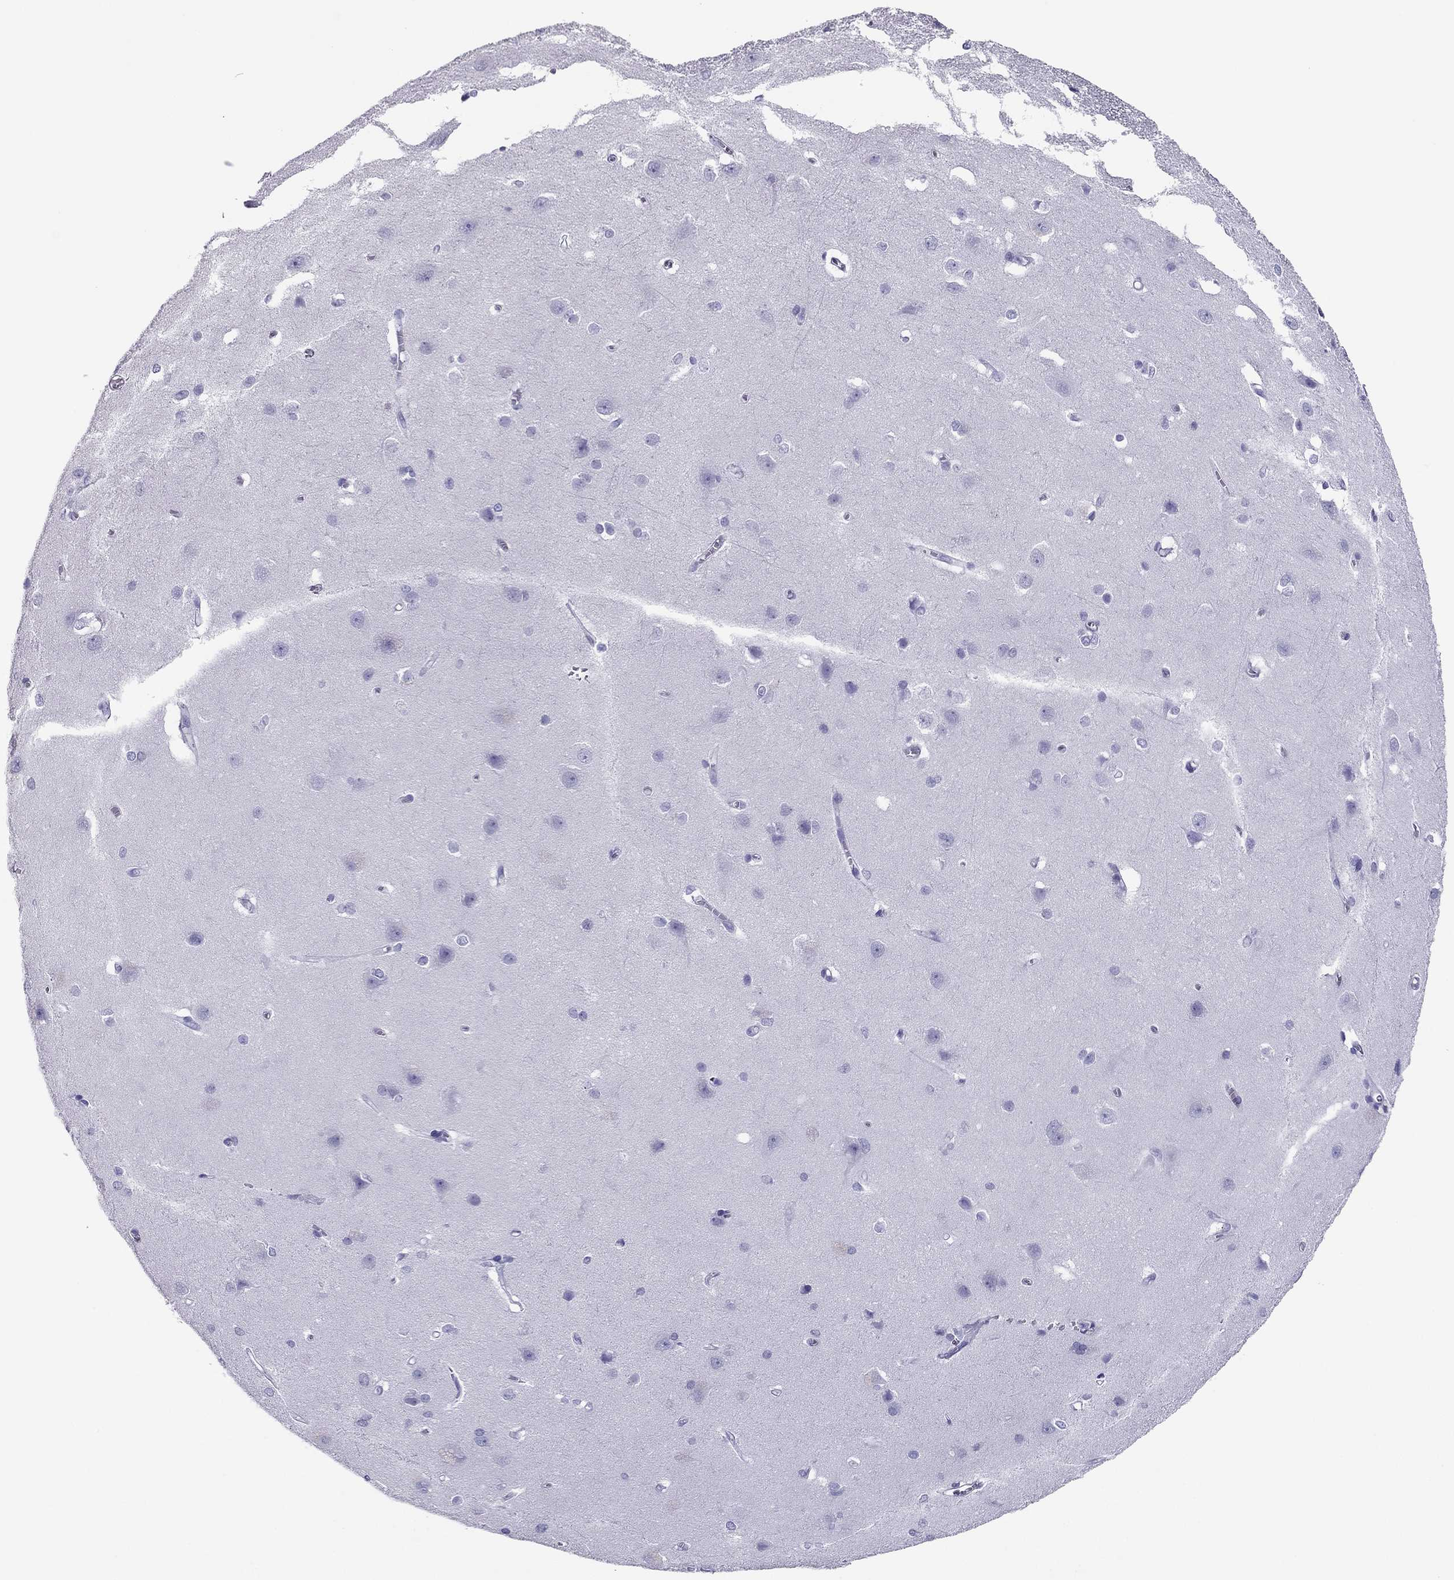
{"staining": {"intensity": "negative", "quantity": "none", "location": "none"}, "tissue": "cerebral cortex", "cell_type": "Endothelial cells", "image_type": "normal", "snomed": [{"axis": "morphology", "description": "Normal tissue, NOS"}, {"axis": "topography", "description": "Cerebral cortex"}], "caption": "This is an immunohistochemistry (IHC) image of unremarkable cerebral cortex. There is no staining in endothelial cells.", "gene": "PDE6A", "patient": {"sex": "male", "age": 37}}